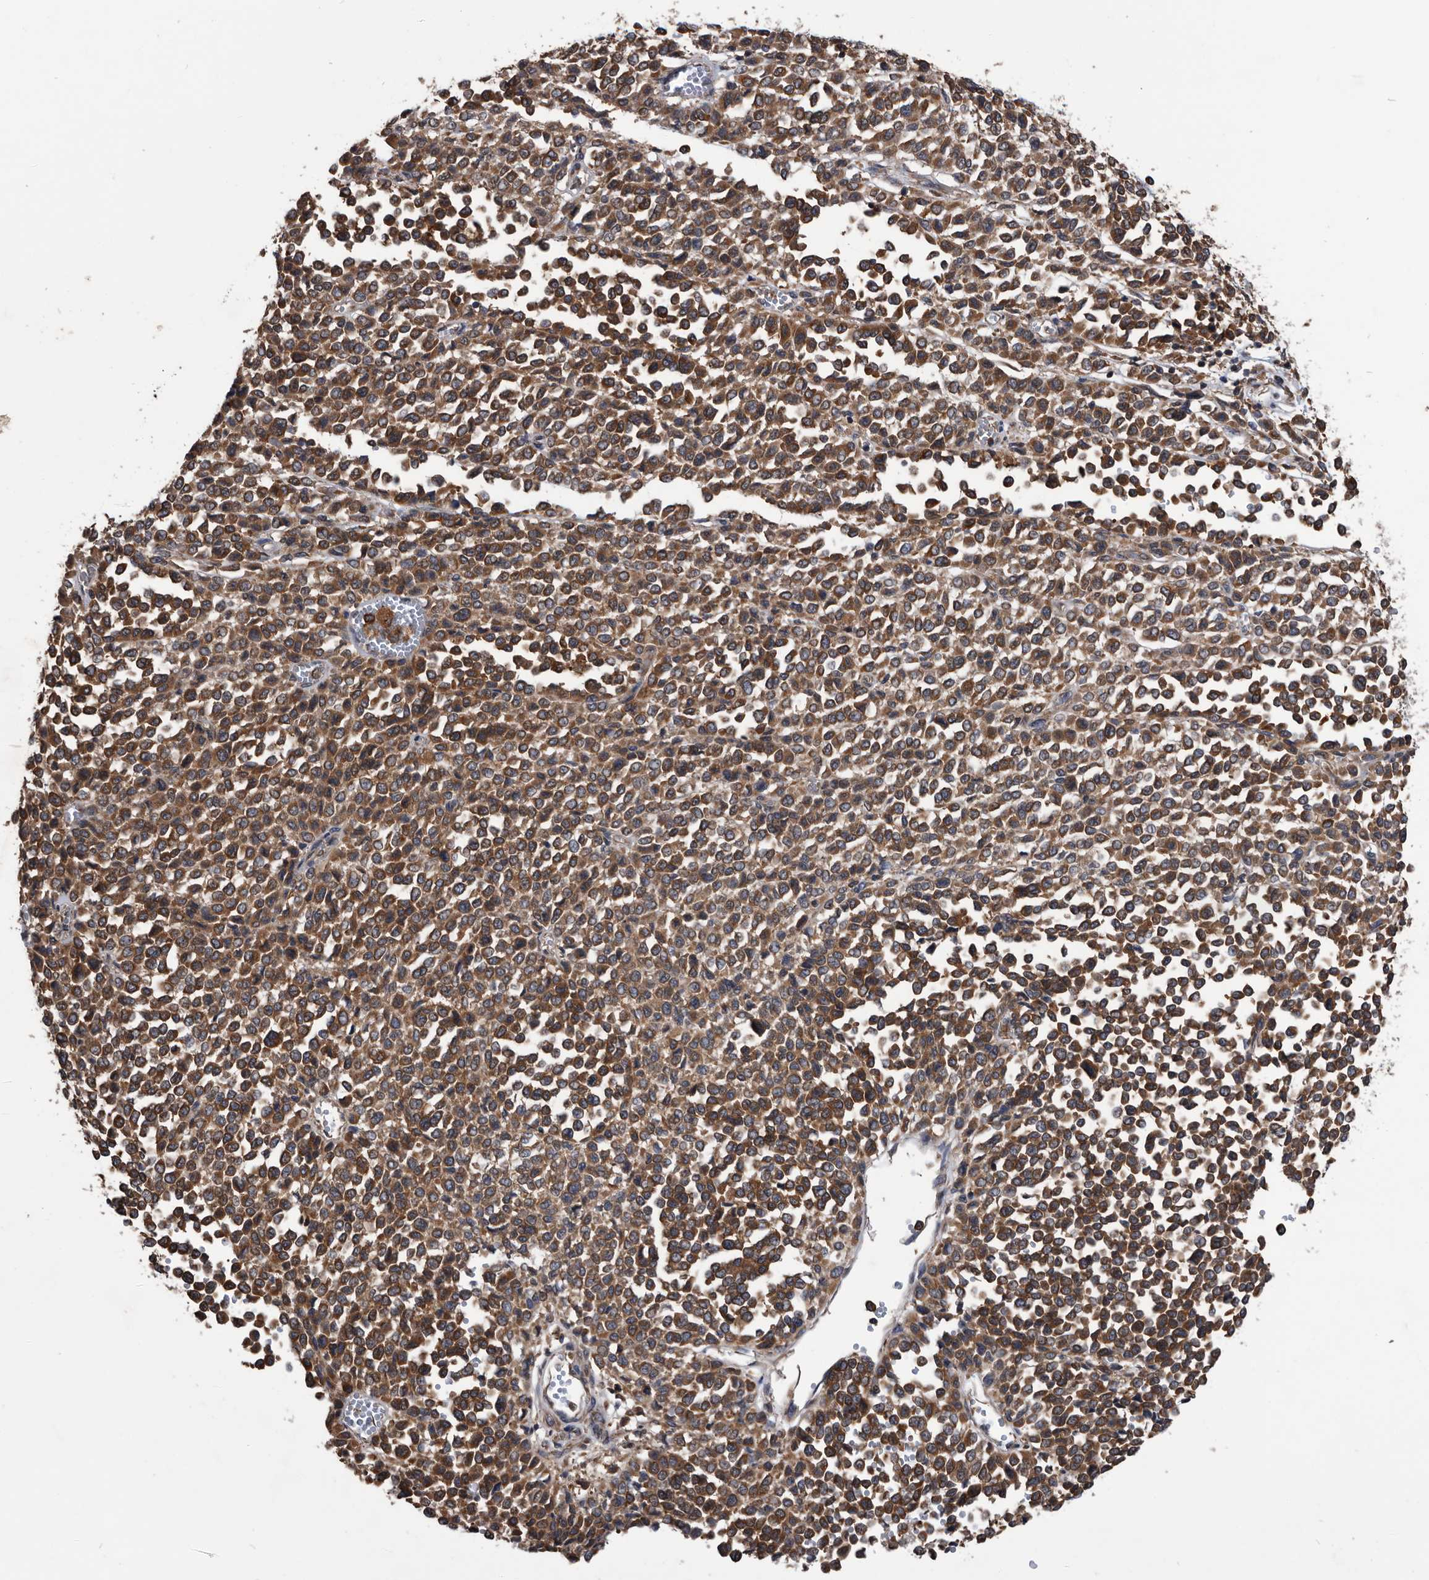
{"staining": {"intensity": "moderate", "quantity": ">75%", "location": "cytoplasmic/membranous"}, "tissue": "melanoma", "cell_type": "Tumor cells", "image_type": "cancer", "snomed": [{"axis": "morphology", "description": "Malignant melanoma, Metastatic site"}, {"axis": "topography", "description": "Pancreas"}], "caption": "This histopathology image reveals immunohistochemistry staining of melanoma, with medium moderate cytoplasmic/membranous positivity in about >75% of tumor cells.", "gene": "NRBP1", "patient": {"sex": "female", "age": 30}}